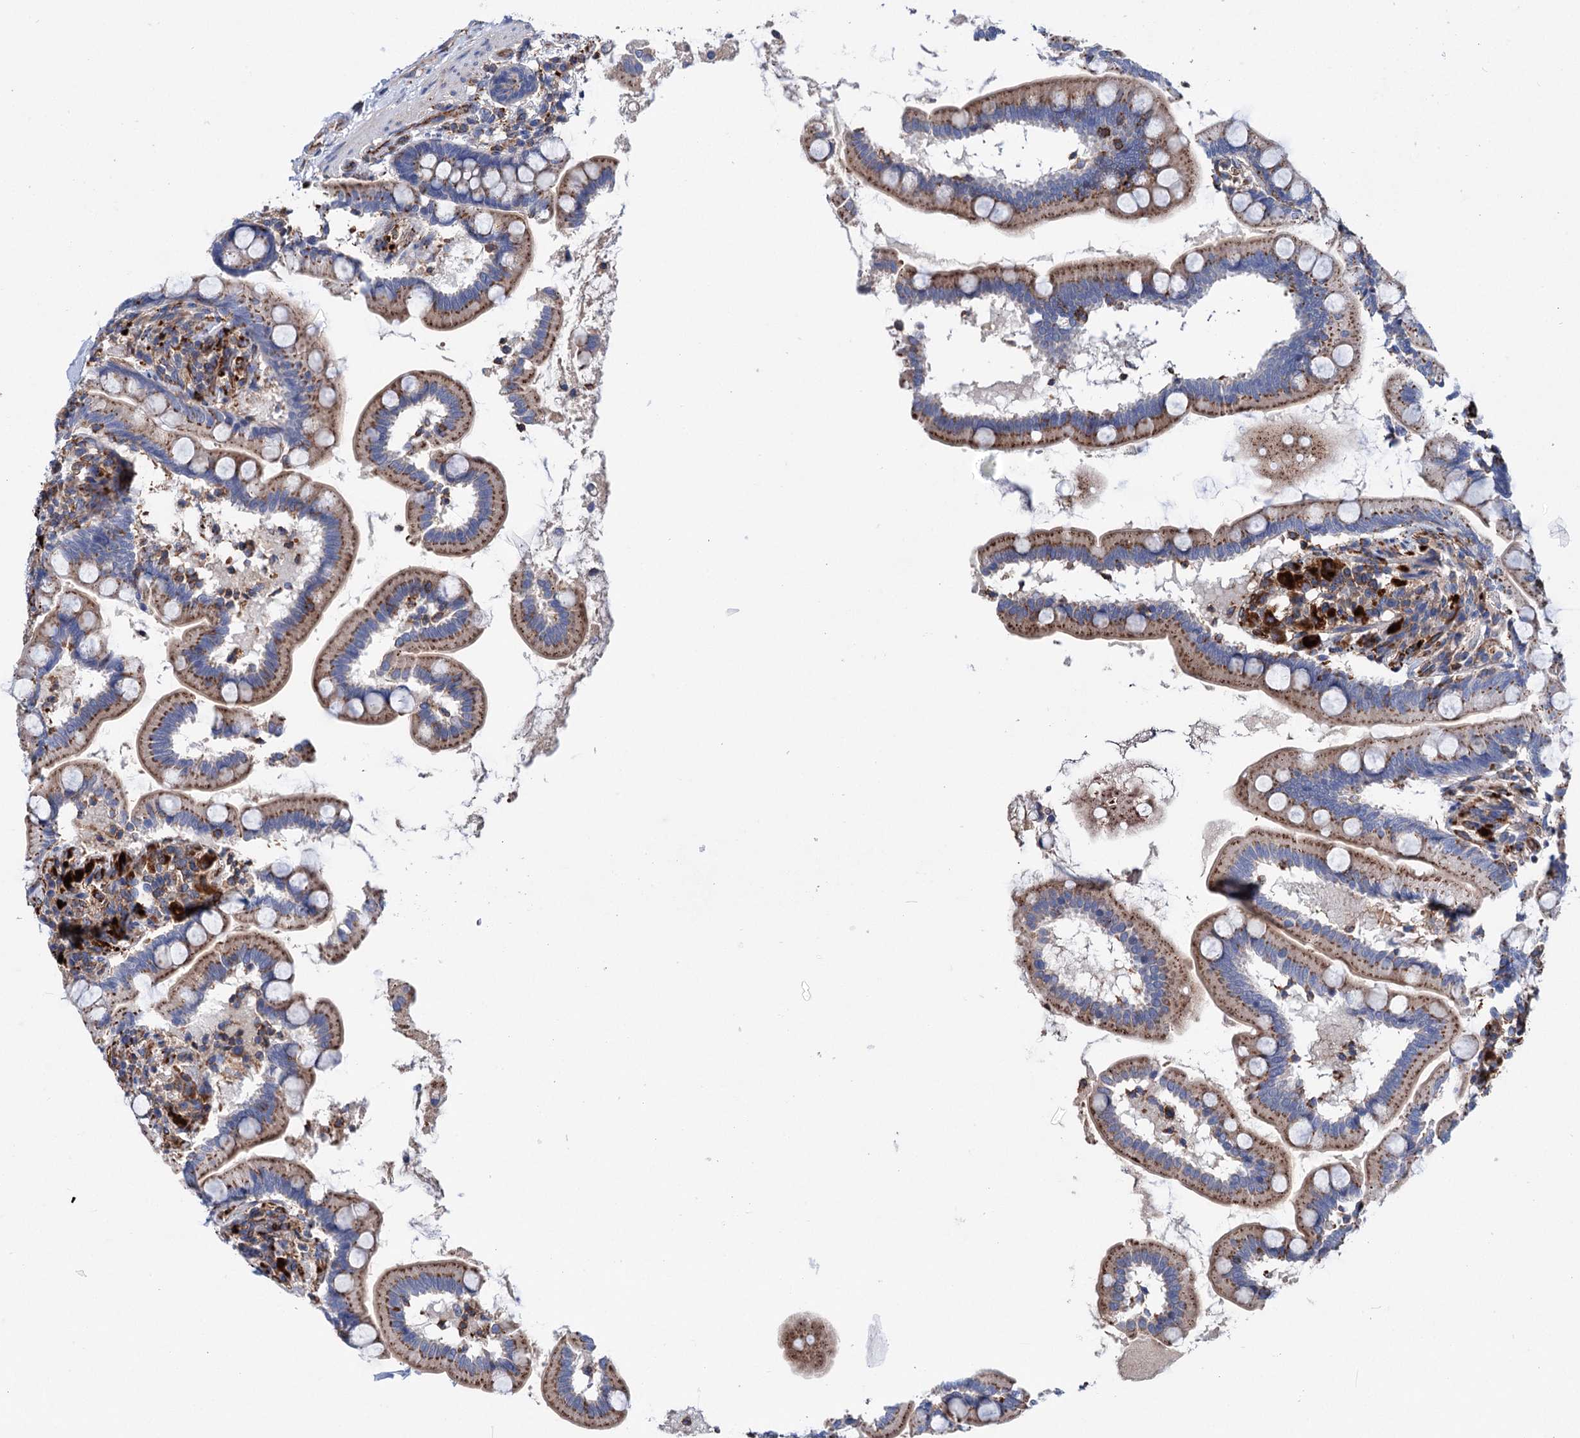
{"staining": {"intensity": "moderate", "quantity": ">75%", "location": "cytoplasmic/membranous"}, "tissue": "small intestine", "cell_type": "Glandular cells", "image_type": "normal", "snomed": [{"axis": "morphology", "description": "Normal tissue, NOS"}, {"axis": "topography", "description": "Small intestine"}], "caption": "High-power microscopy captured an IHC image of benign small intestine, revealing moderate cytoplasmic/membranous positivity in approximately >75% of glandular cells.", "gene": "SCPEP1", "patient": {"sex": "female", "age": 64}}